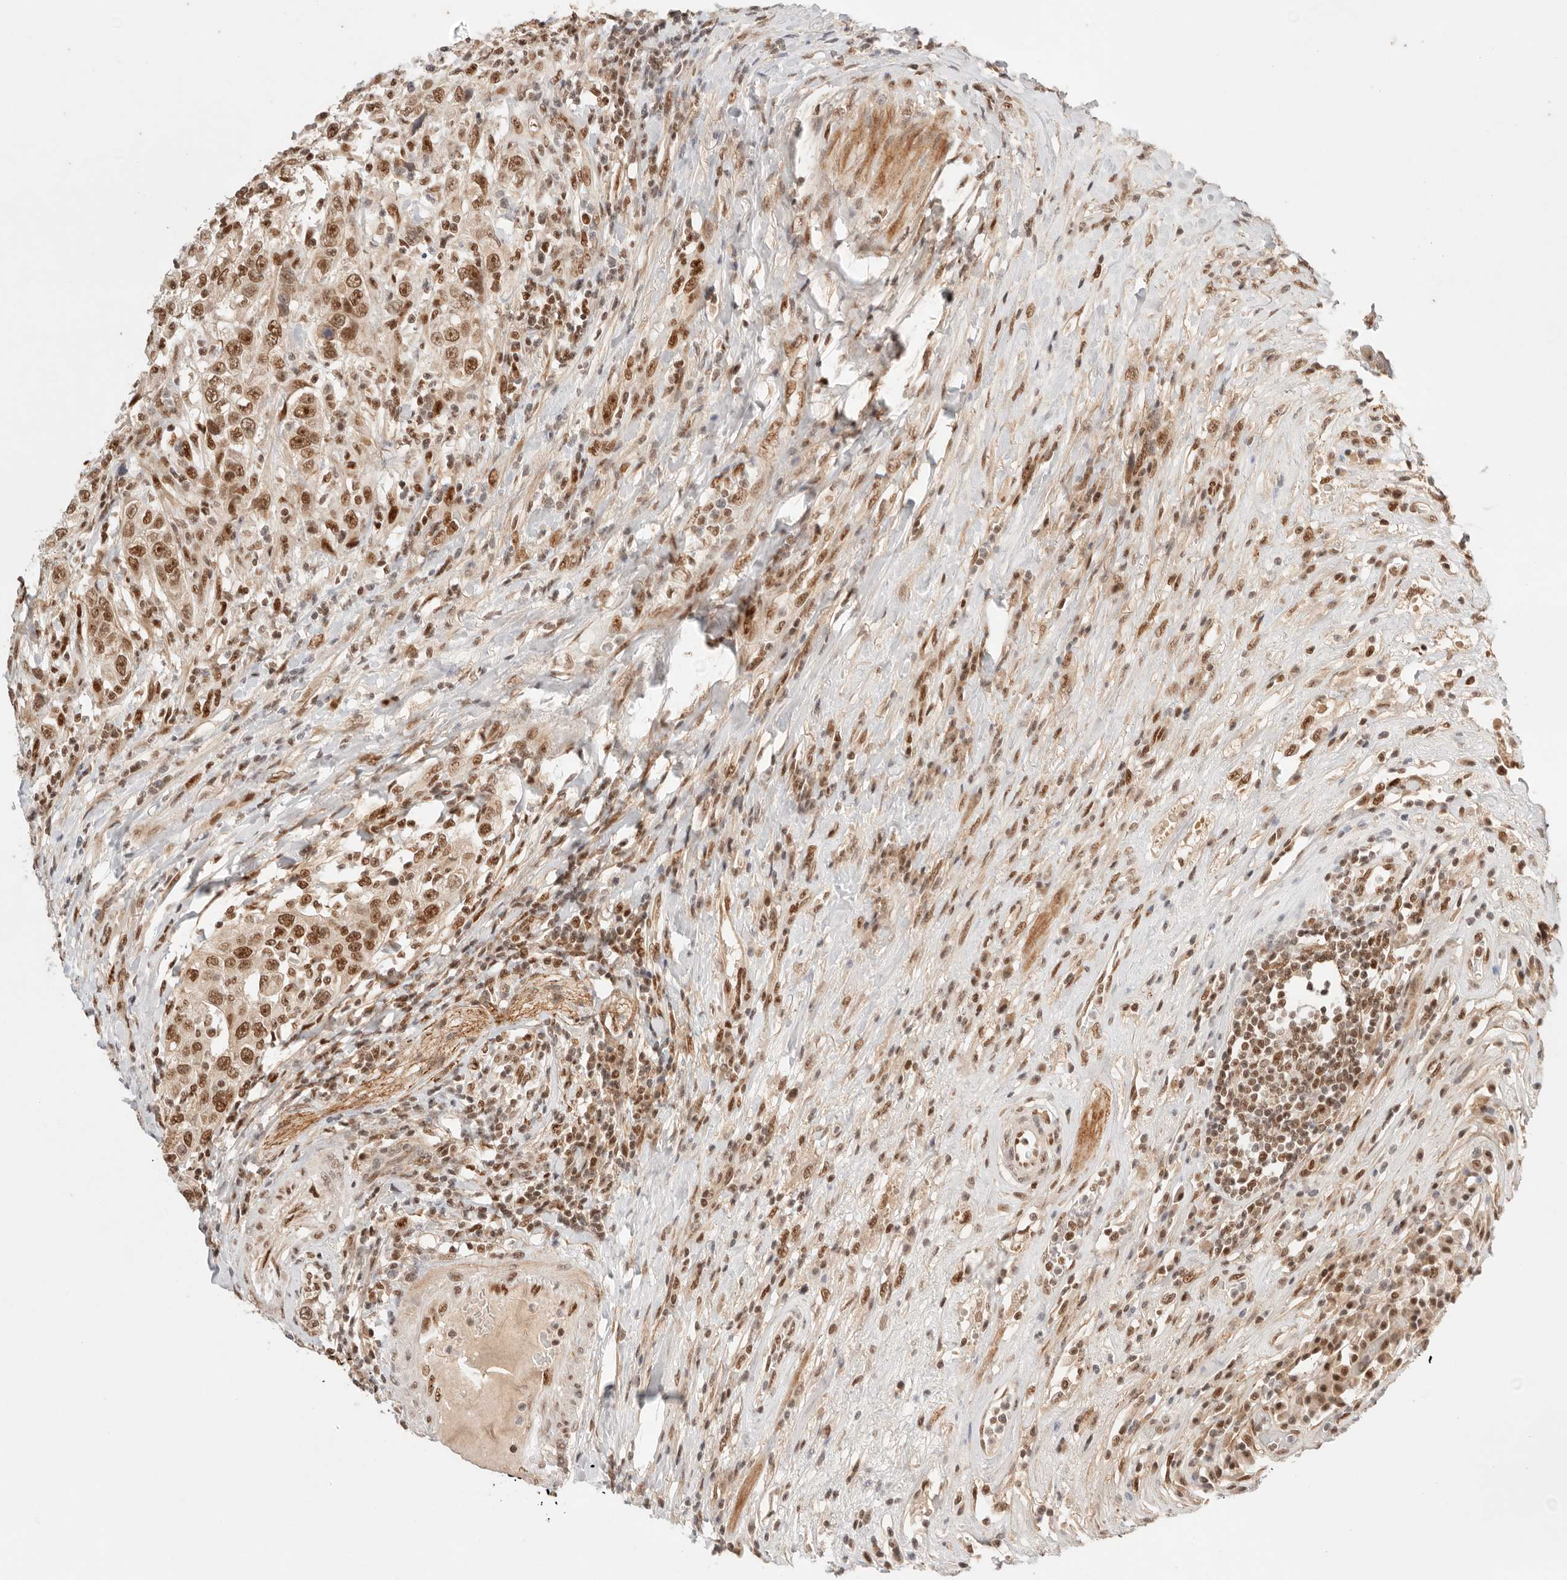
{"staining": {"intensity": "strong", "quantity": ">75%", "location": "nuclear"}, "tissue": "urothelial cancer", "cell_type": "Tumor cells", "image_type": "cancer", "snomed": [{"axis": "morphology", "description": "Urothelial carcinoma, High grade"}, {"axis": "topography", "description": "Urinary bladder"}], "caption": "Urothelial cancer tissue exhibits strong nuclear expression in approximately >75% of tumor cells, visualized by immunohistochemistry.", "gene": "GTF2E2", "patient": {"sex": "female", "age": 80}}